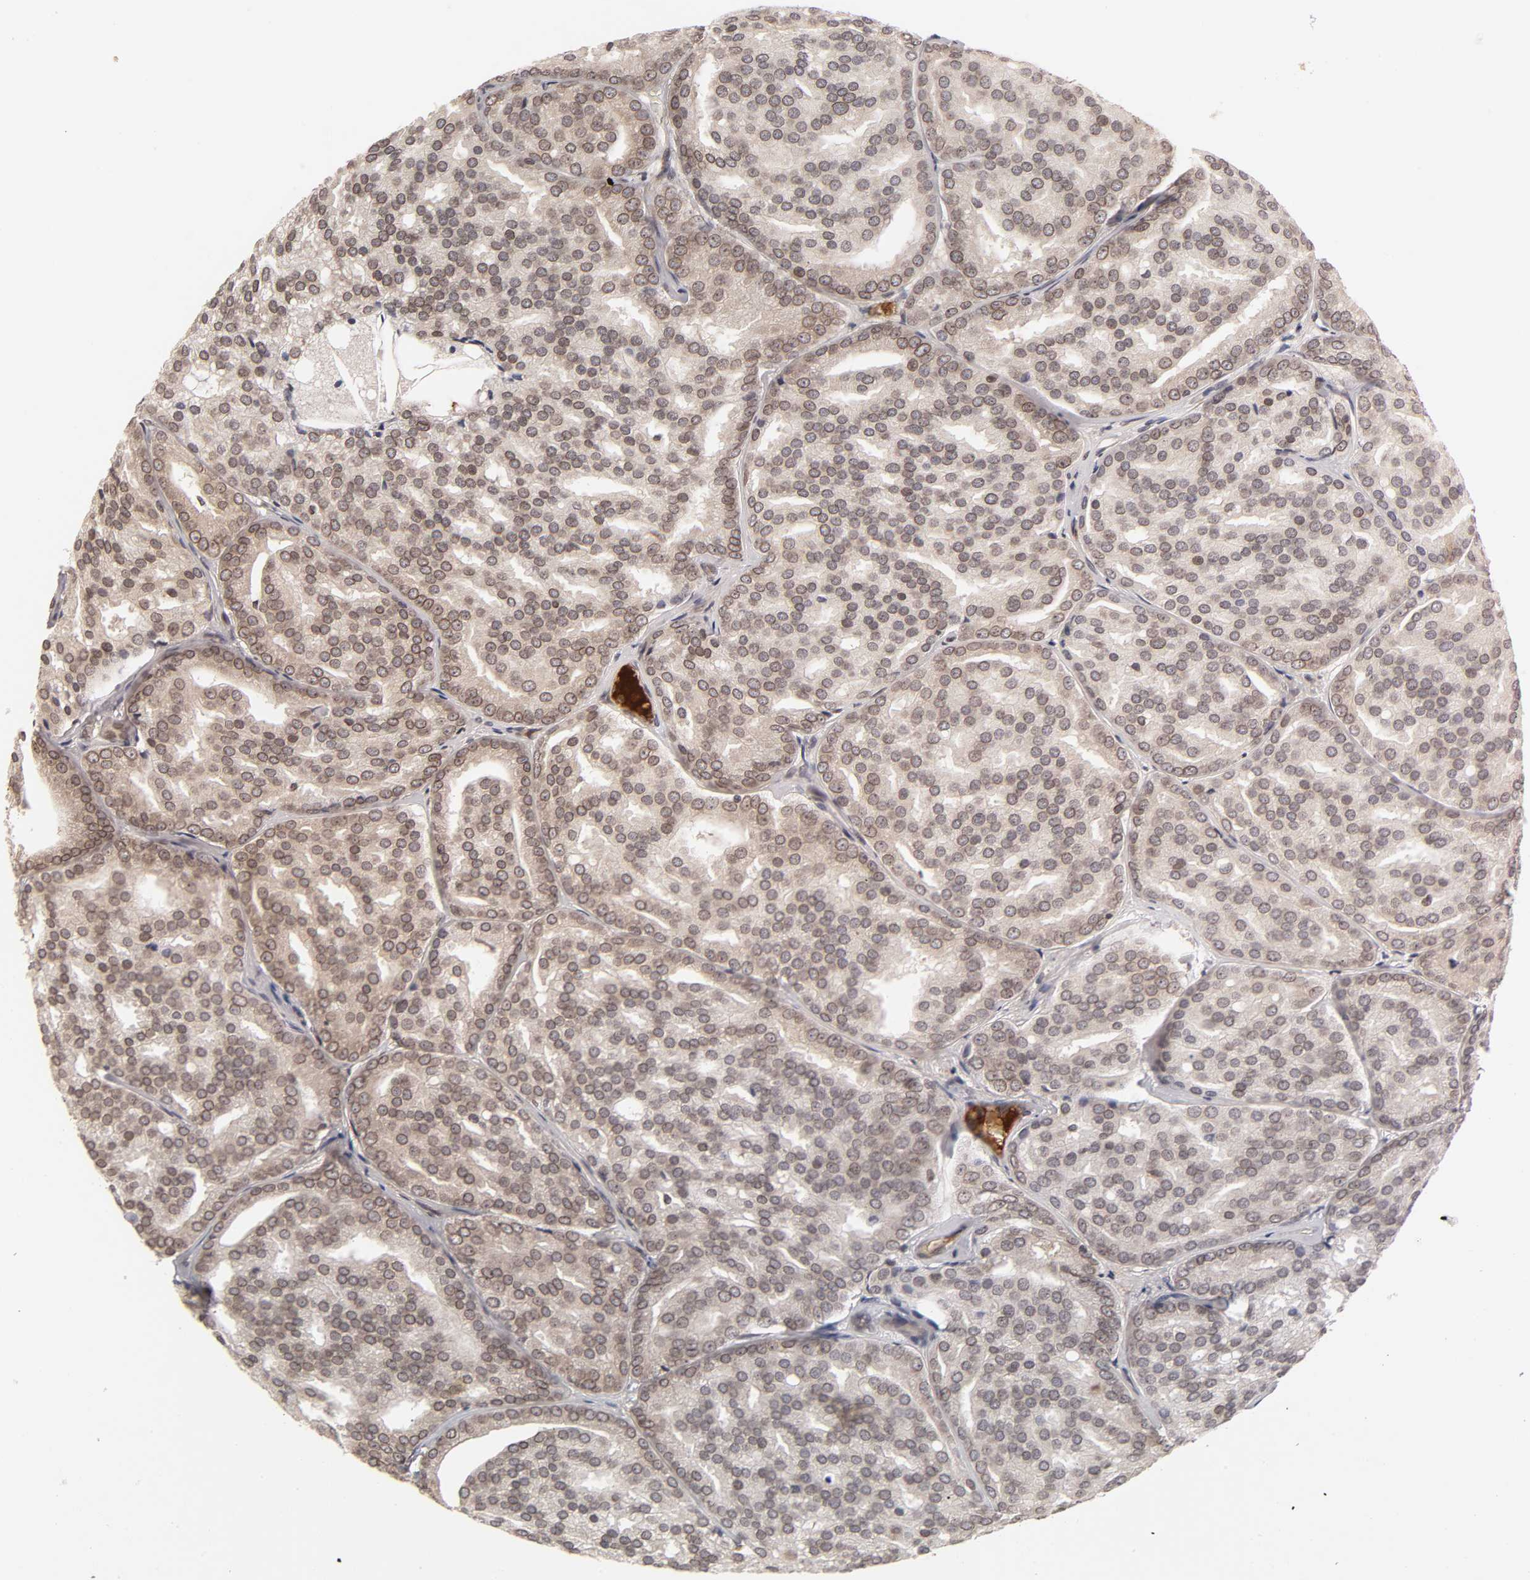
{"staining": {"intensity": "moderate", "quantity": ">75%", "location": "cytoplasmic/membranous,nuclear"}, "tissue": "prostate cancer", "cell_type": "Tumor cells", "image_type": "cancer", "snomed": [{"axis": "morphology", "description": "Adenocarcinoma, High grade"}, {"axis": "topography", "description": "Prostate"}], "caption": "Human prostate high-grade adenocarcinoma stained with a brown dye shows moderate cytoplasmic/membranous and nuclear positive staining in about >75% of tumor cells.", "gene": "CPN2", "patient": {"sex": "male", "age": 64}}